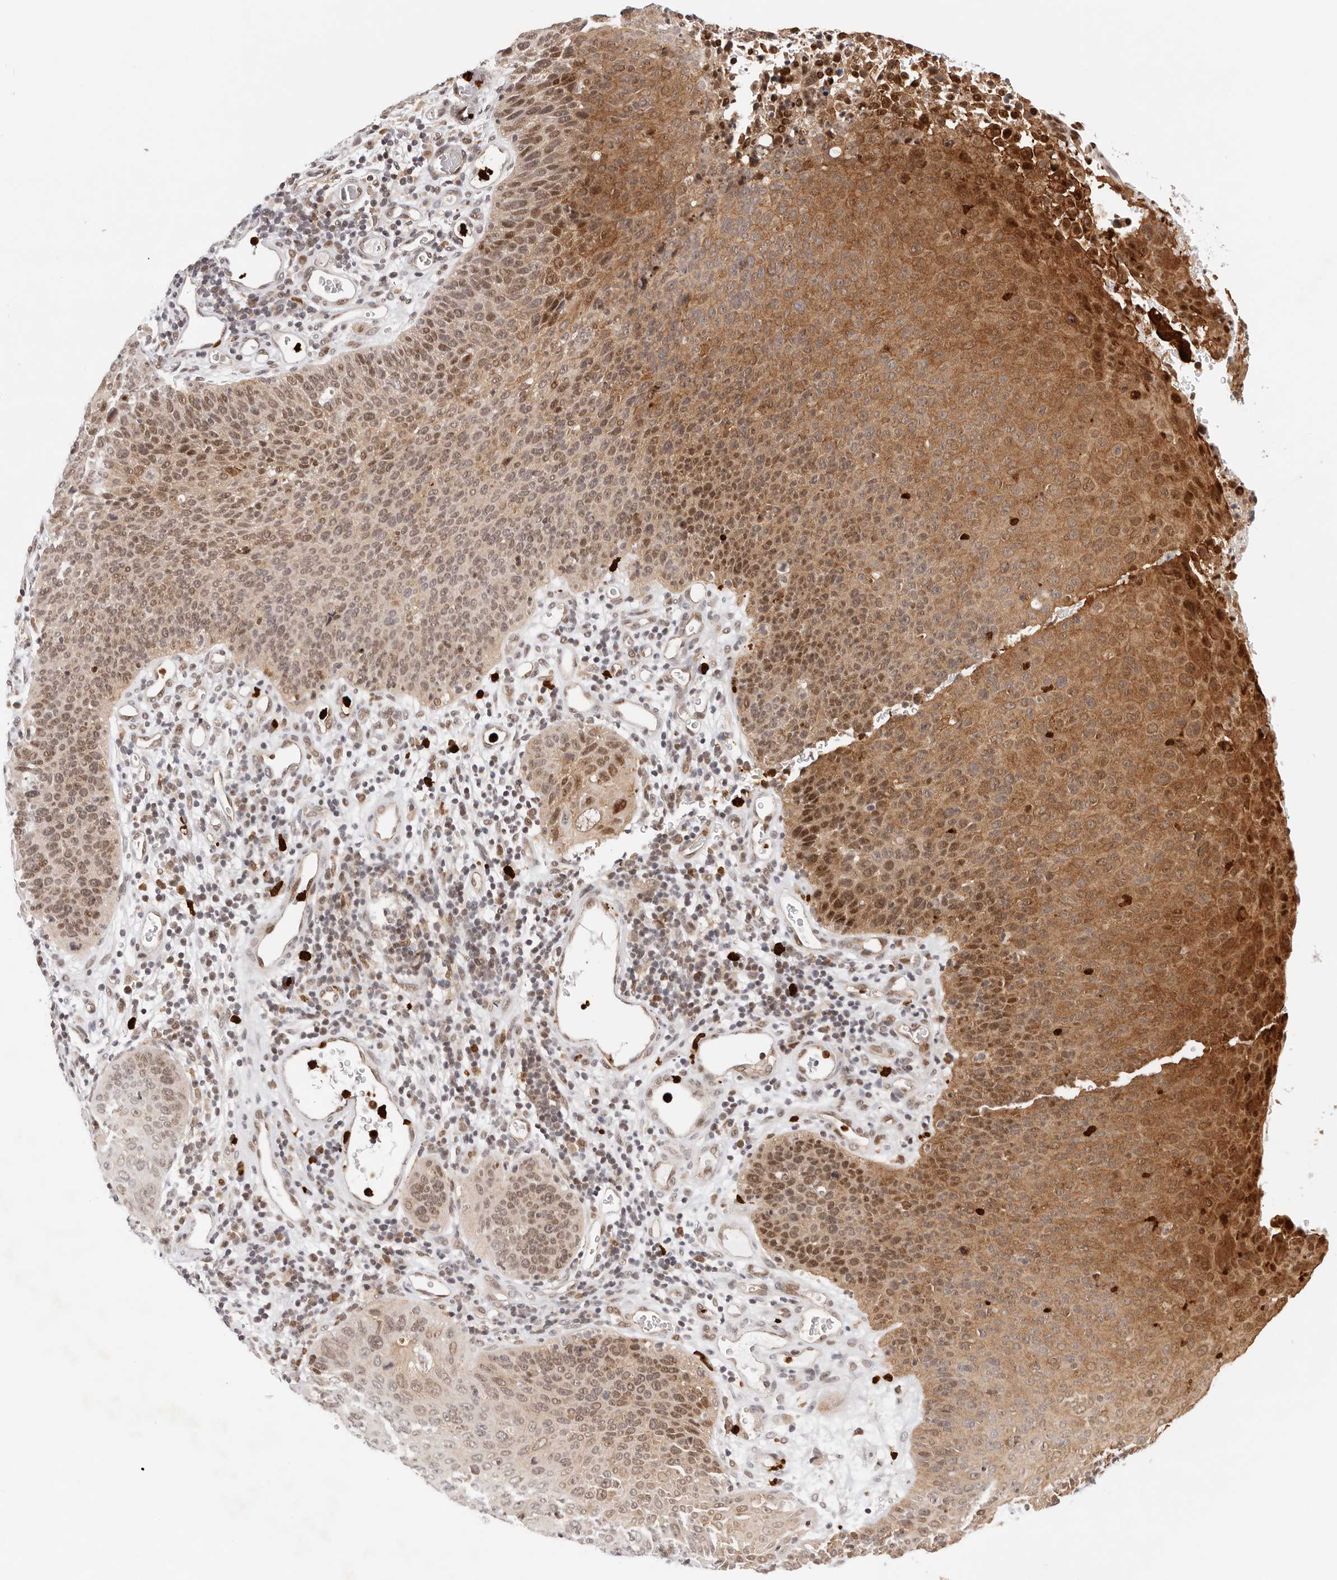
{"staining": {"intensity": "moderate", "quantity": ">75%", "location": "cytoplasmic/membranous,nuclear"}, "tissue": "cervical cancer", "cell_type": "Tumor cells", "image_type": "cancer", "snomed": [{"axis": "morphology", "description": "Squamous cell carcinoma, NOS"}, {"axis": "topography", "description": "Cervix"}], "caption": "Protein expression analysis of cervical cancer demonstrates moderate cytoplasmic/membranous and nuclear staining in approximately >75% of tumor cells.", "gene": "AFDN", "patient": {"sex": "female", "age": 55}}